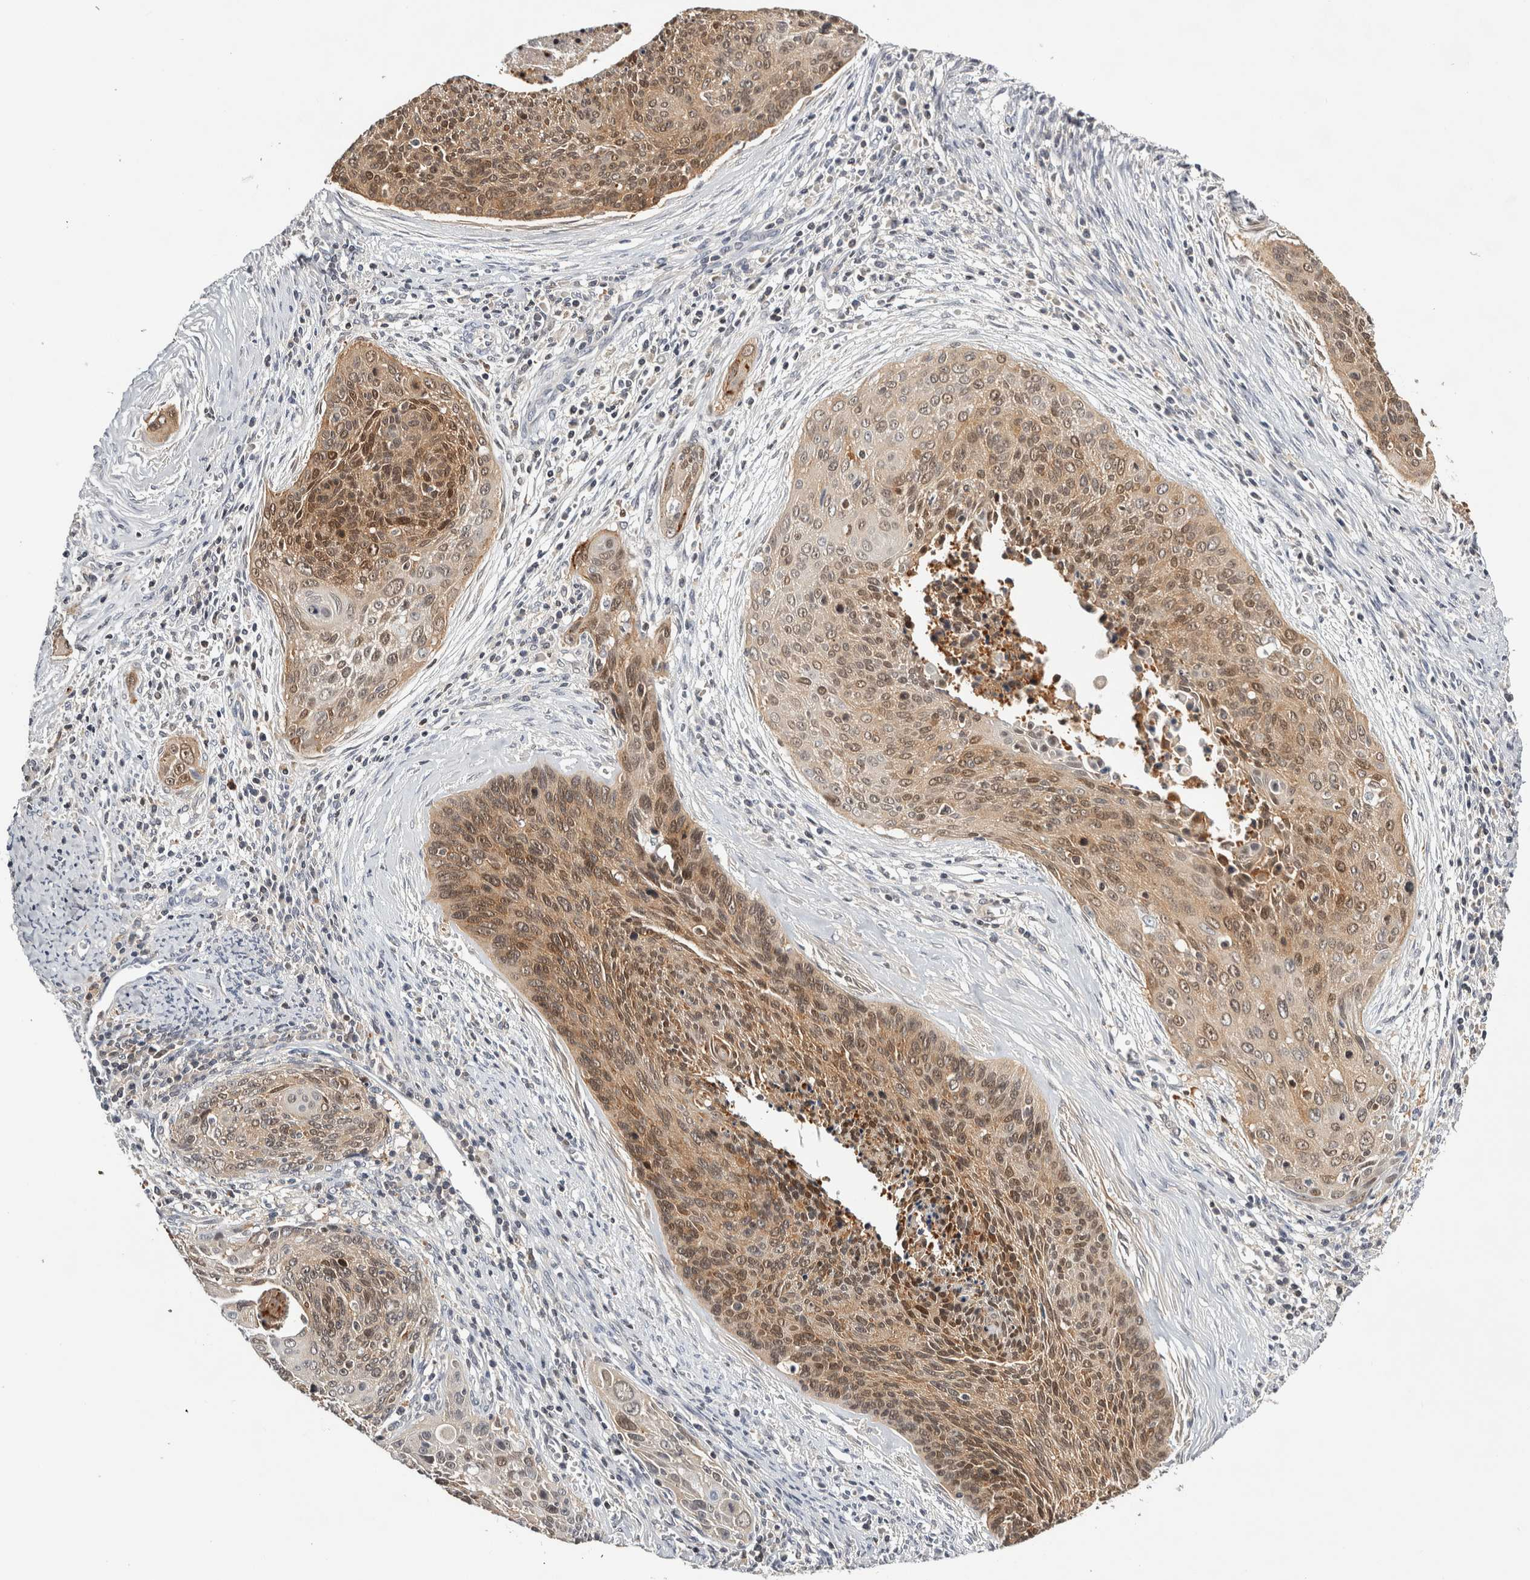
{"staining": {"intensity": "moderate", "quantity": ">75%", "location": "cytoplasmic/membranous,nuclear"}, "tissue": "cervical cancer", "cell_type": "Tumor cells", "image_type": "cancer", "snomed": [{"axis": "morphology", "description": "Squamous cell carcinoma, NOS"}, {"axis": "topography", "description": "Cervix"}], "caption": "Tumor cells reveal medium levels of moderate cytoplasmic/membranous and nuclear positivity in about >75% of cells in cervical squamous cell carcinoma. The staining was performed using DAB (3,3'-diaminobenzidine), with brown indicating positive protein expression. Nuclei are stained blue with hematoxylin.", "gene": "ACAT2", "patient": {"sex": "female", "age": 55}}